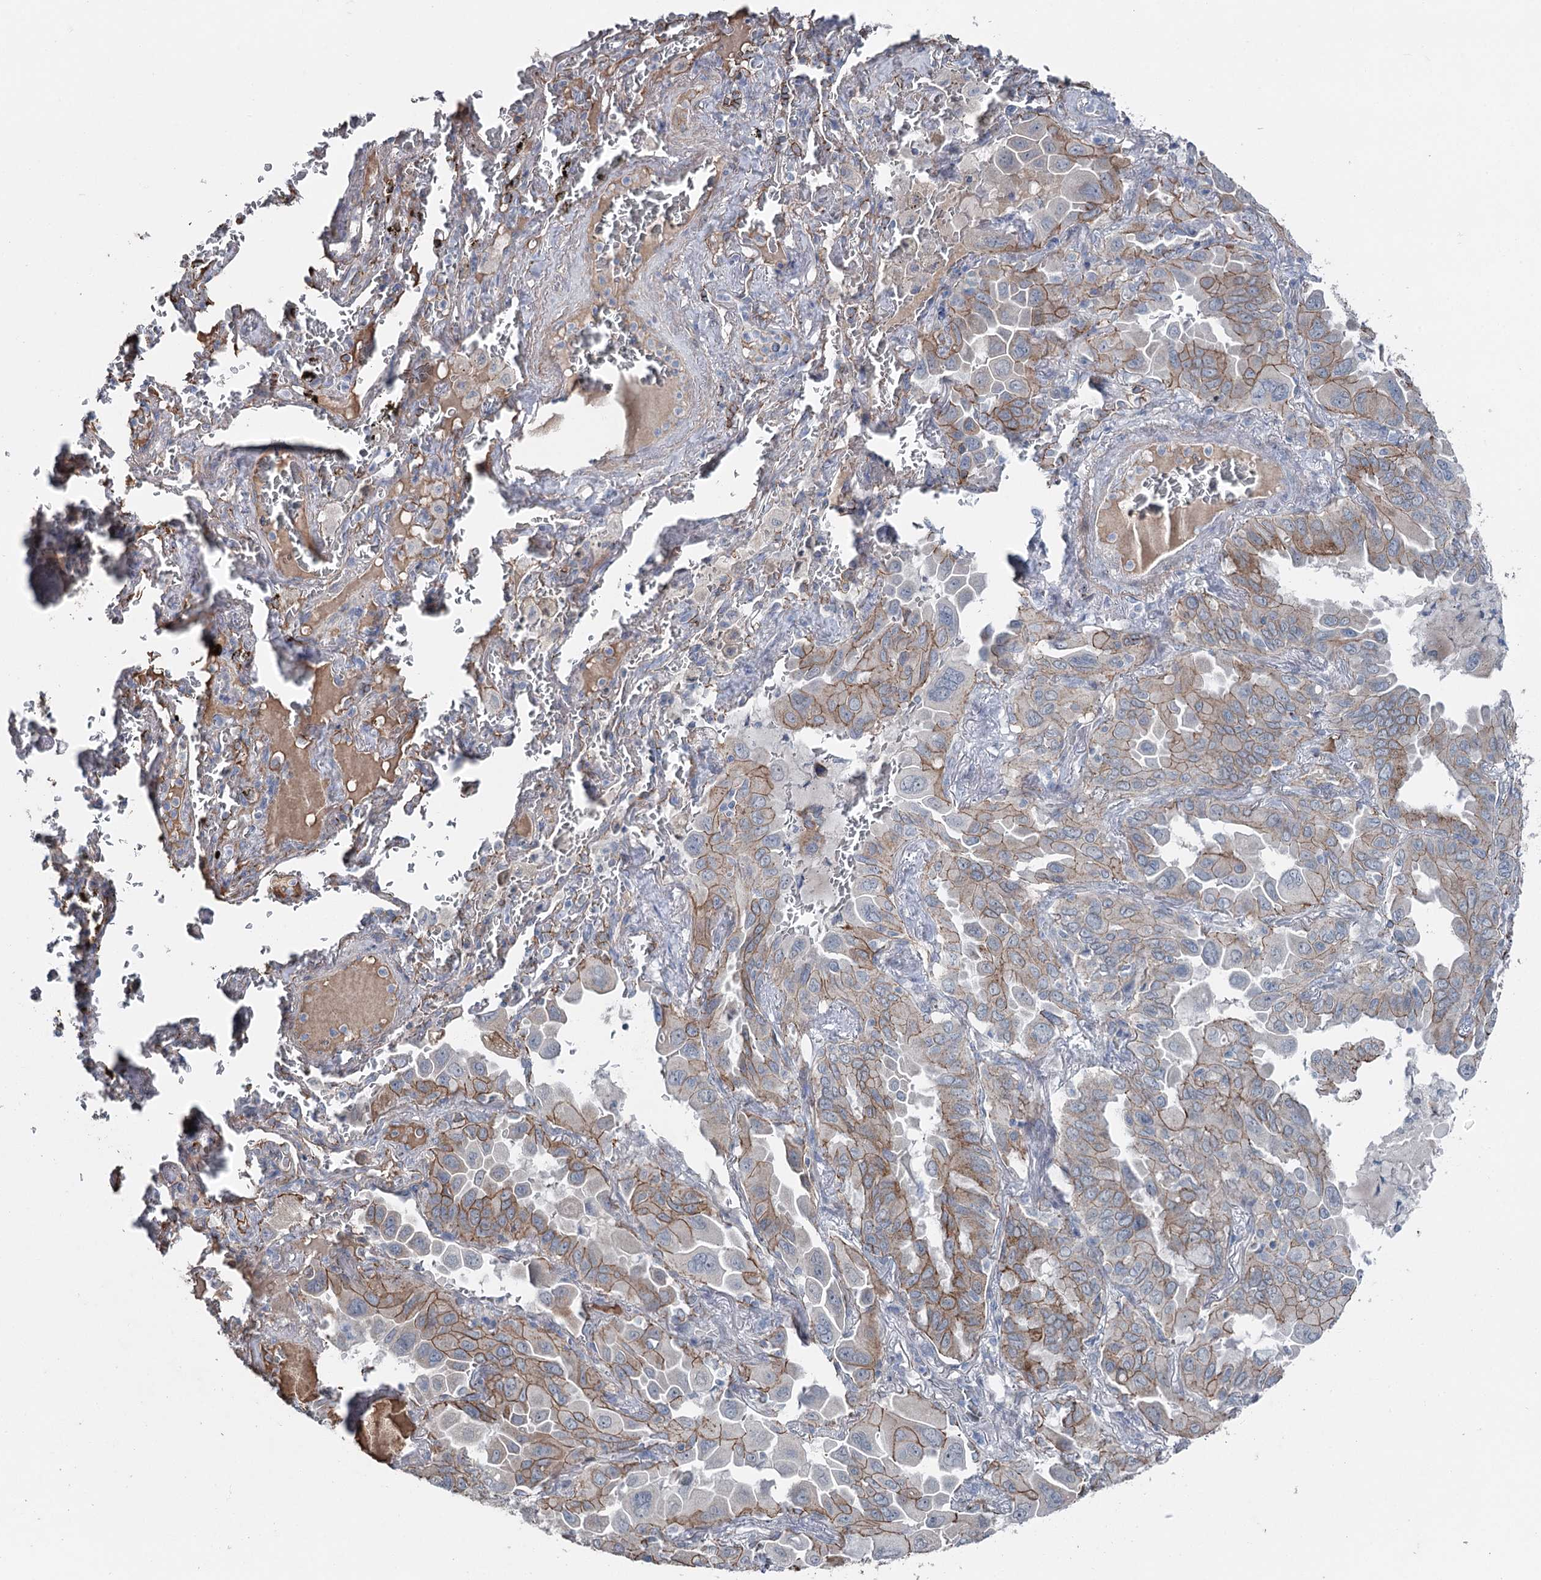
{"staining": {"intensity": "moderate", "quantity": ">75%", "location": "cytoplasmic/membranous"}, "tissue": "lung cancer", "cell_type": "Tumor cells", "image_type": "cancer", "snomed": [{"axis": "morphology", "description": "Adenocarcinoma, NOS"}, {"axis": "topography", "description": "Lung"}], "caption": "Protein staining by immunohistochemistry shows moderate cytoplasmic/membranous positivity in approximately >75% of tumor cells in adenocarcinoma (lung).", "gene": "FAM120B", "patient": {"sex": "male", "age": 64}}